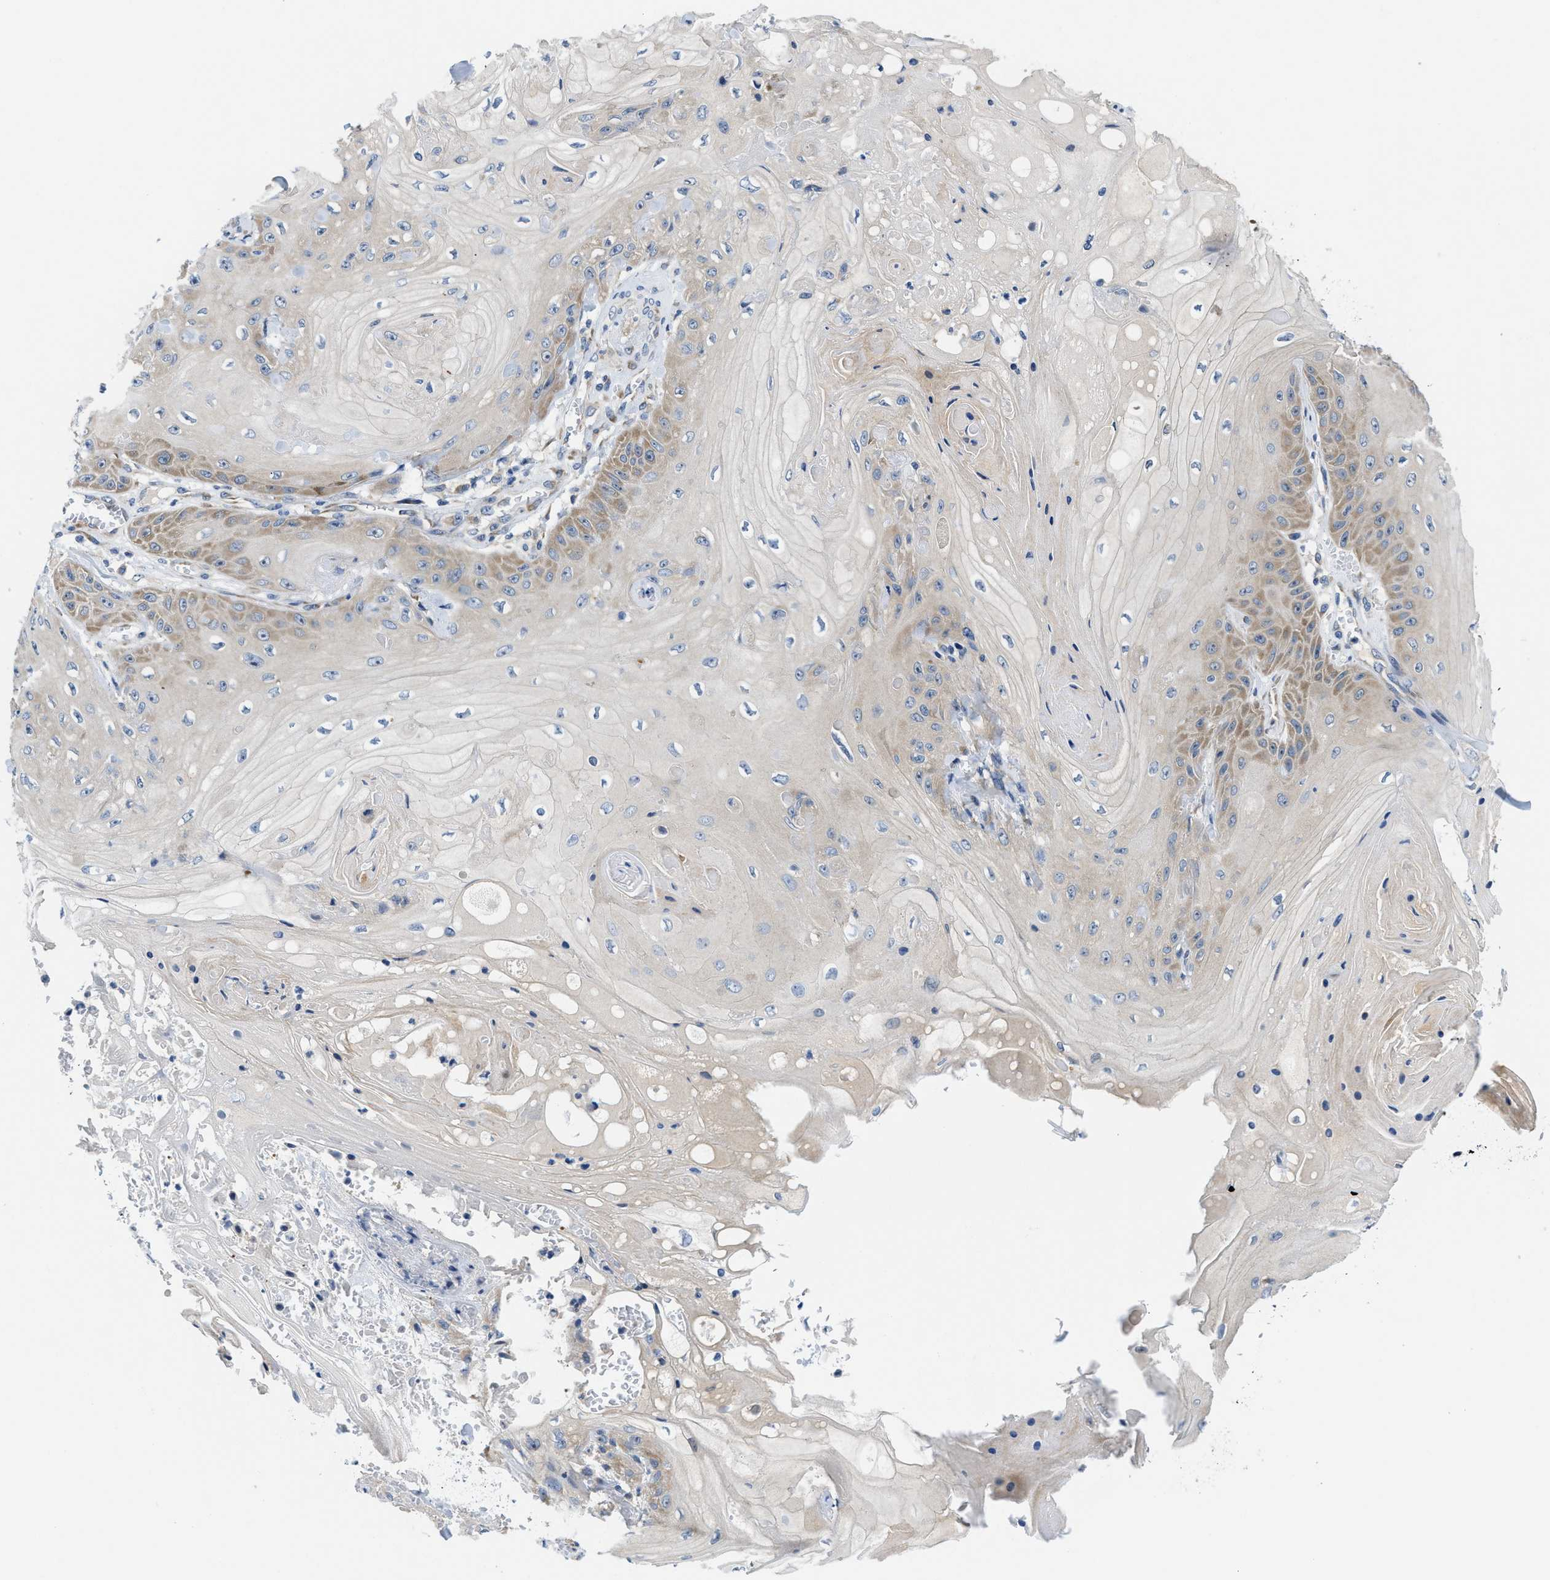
{"staining": {"intensity": "weak", "quantity": "25%-75%", "location": "cytoplasmic/membranous"}, "tissue": "skin cancer", "cell_type": "Tumor cells", "image_type": "cancer", "snomed": [{"axis": "morphology", "description": "Squamous cell carcinoma, NOS"}, {"axis": "topography", "description": "Skin"}], "caption": "IHC micrograph of skin cancer (squamous cell carcinoma) stained for a protein (brown), which shows low levels of weak cytoplasmic/membranous staining in about 25%-75% of tumor cells.", "gene": "IKBKE", "patient": {"sex": "male", "age": 74}}